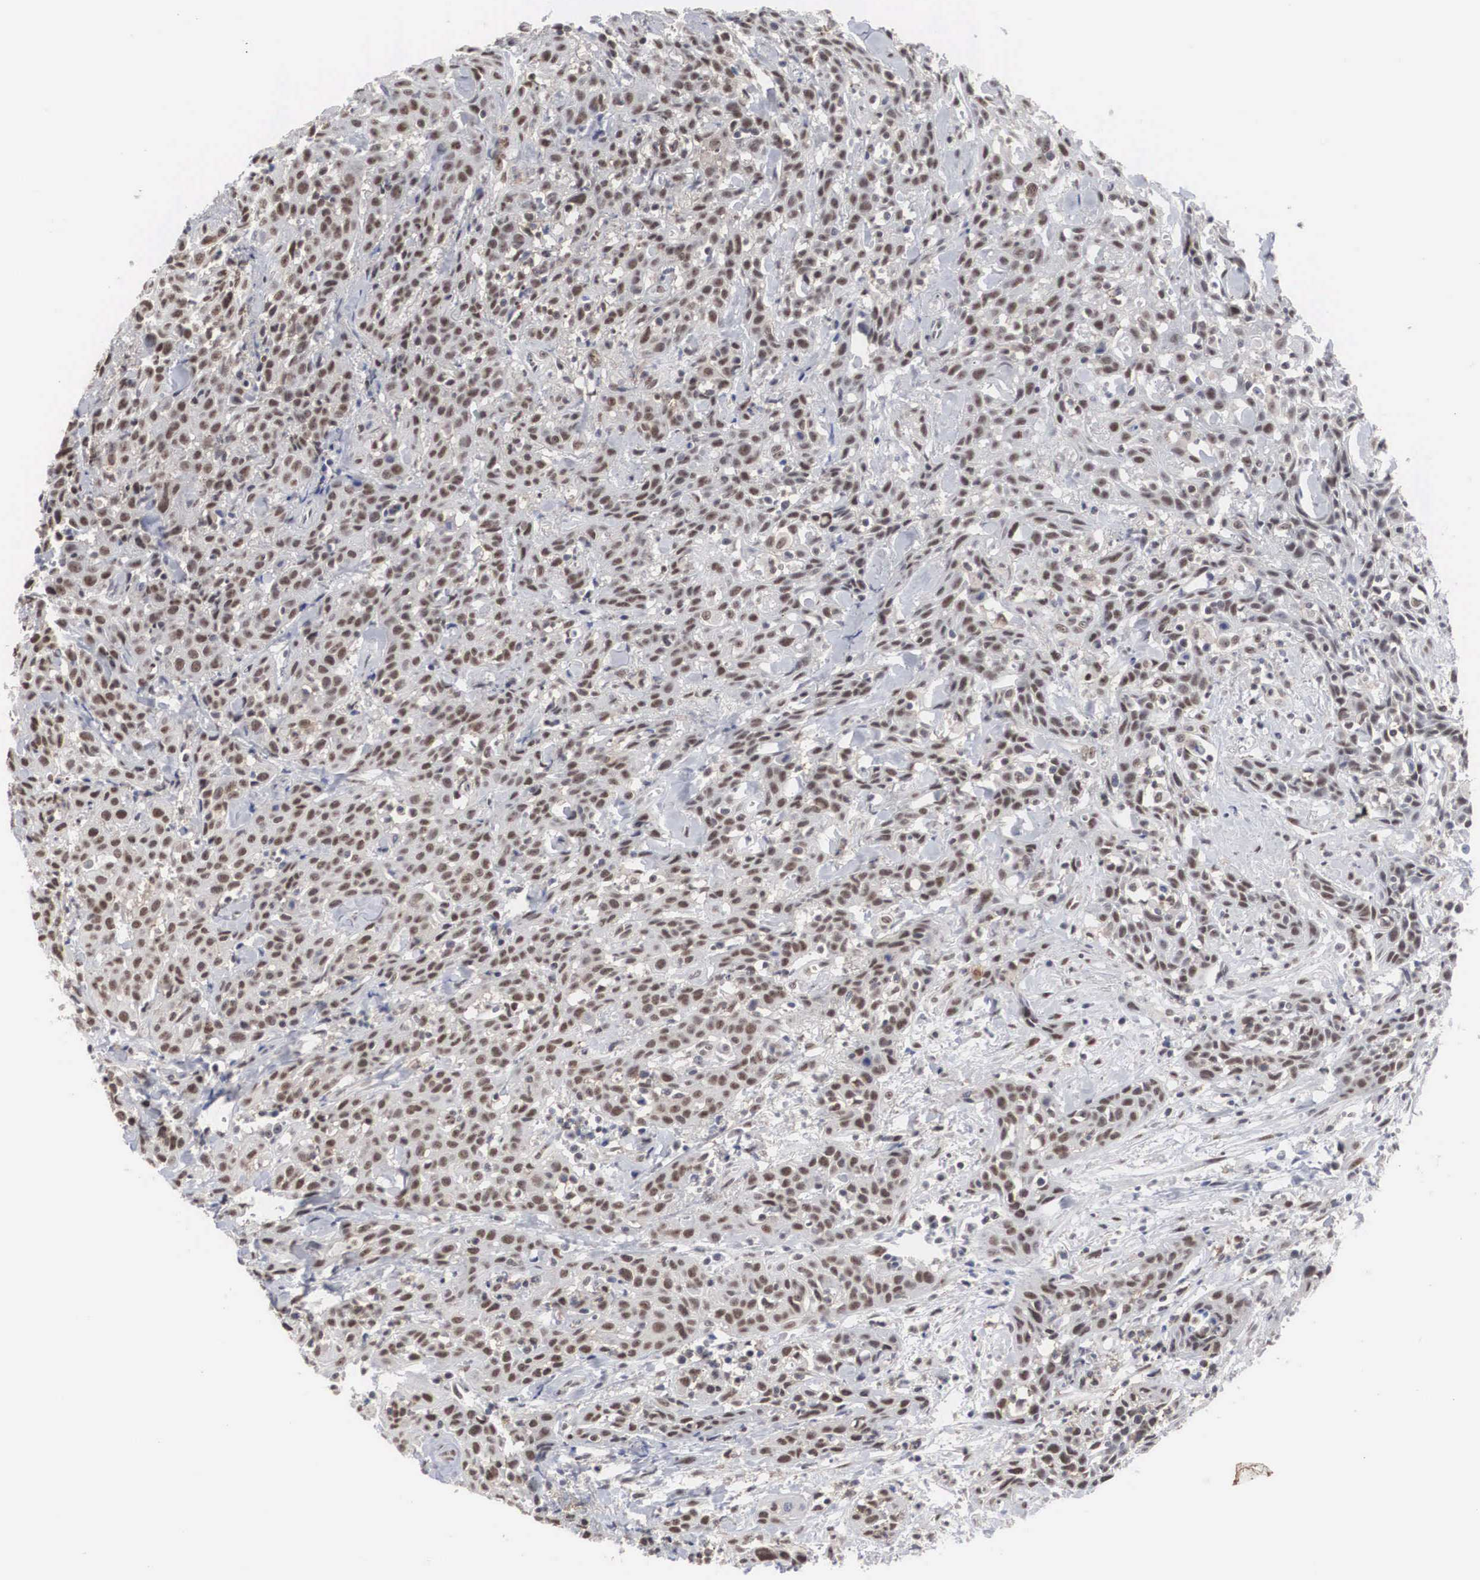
{"staining": {"intensity": "weak", "quantity": ">75%", "location": "nuclear"}, "tissue": "head and neck cancer", "cell_type": "Tumor cells", "image_type": "cancer", "snomed": [{"axis": "morphology", "description": "Squamous cell carcinoma, NOS"}, {"axis": "topography", "description": "Oral tissue"}, {"axis": "topography", "description": "Head-Neck"}], "caption": "Immunohistochemistry micrograph of neoplastic tissue: human head and neck squamous cell carcinoma stained using immunohistochemistry demonstrates low levels of weak protein expression localized specifically in the nuclear of tumor cells, appearing as a nuclear brown color.", "gene": "AUTS2", "patient": {"sex": "female", "age": 82}}